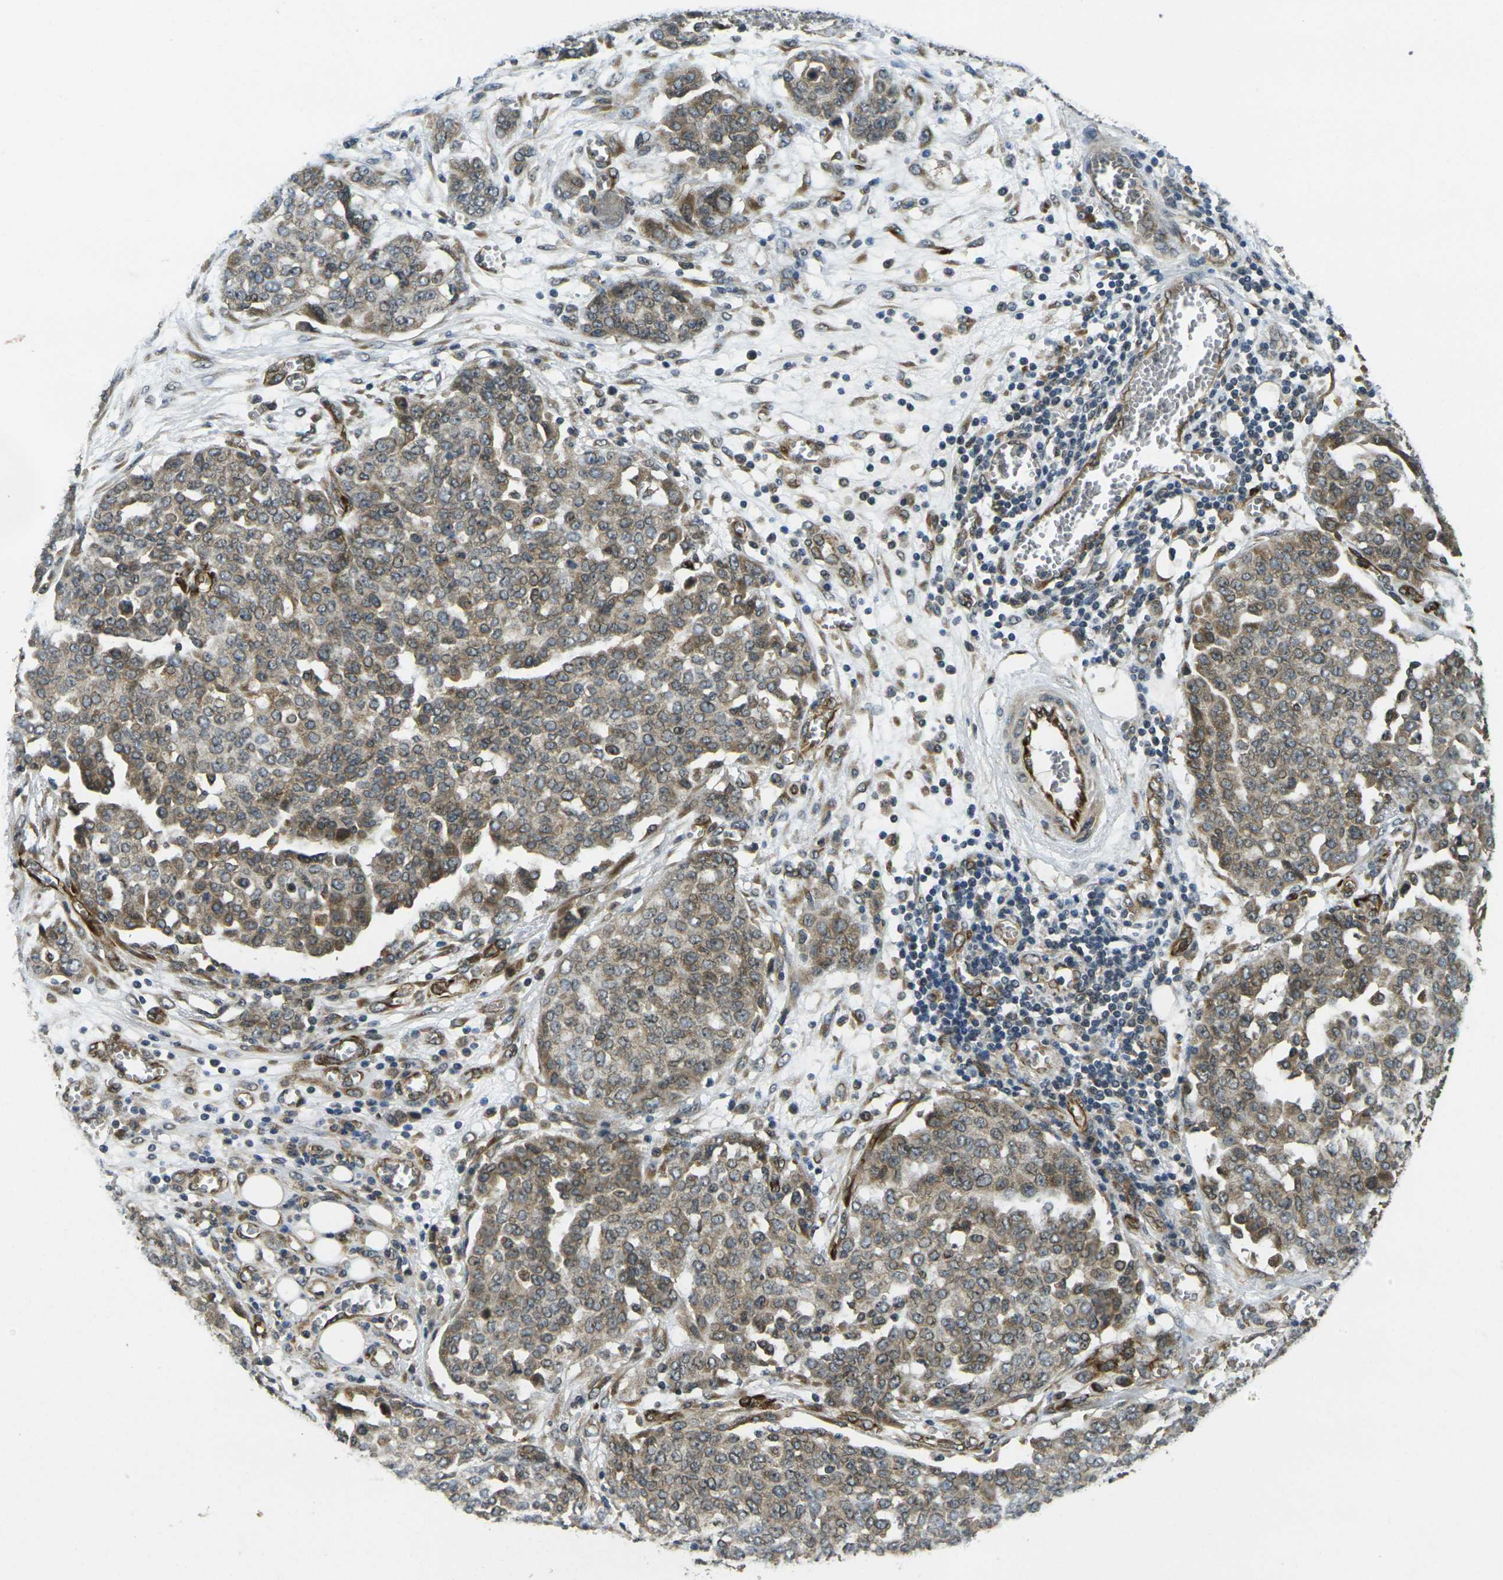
{"staining": {"intensity": "moderate", "quantity": "<25%", "location": "cytoplasmic/membranous"}, "tissue": "ovarian cancer", "cell_type": "Tumor cells", "image_type": "cancer", "snomed": [{"axis": "morphology", "description": "Cystadenocarcinoma, serous, NOS"}, {"axis": "topography", "description": "Soft tissue"}, {"axis": "topography", "description": "Ovary"}], "caption": "IHC (DAB) staining of human ovarian cancer (serous cystadenocarcinoma) reveals moderate cytoplasmic/membranous protein staining in approximately <25% of tumor cells.", "gene": "FUT11", "patient": {"sex": "female", "age": 57}}